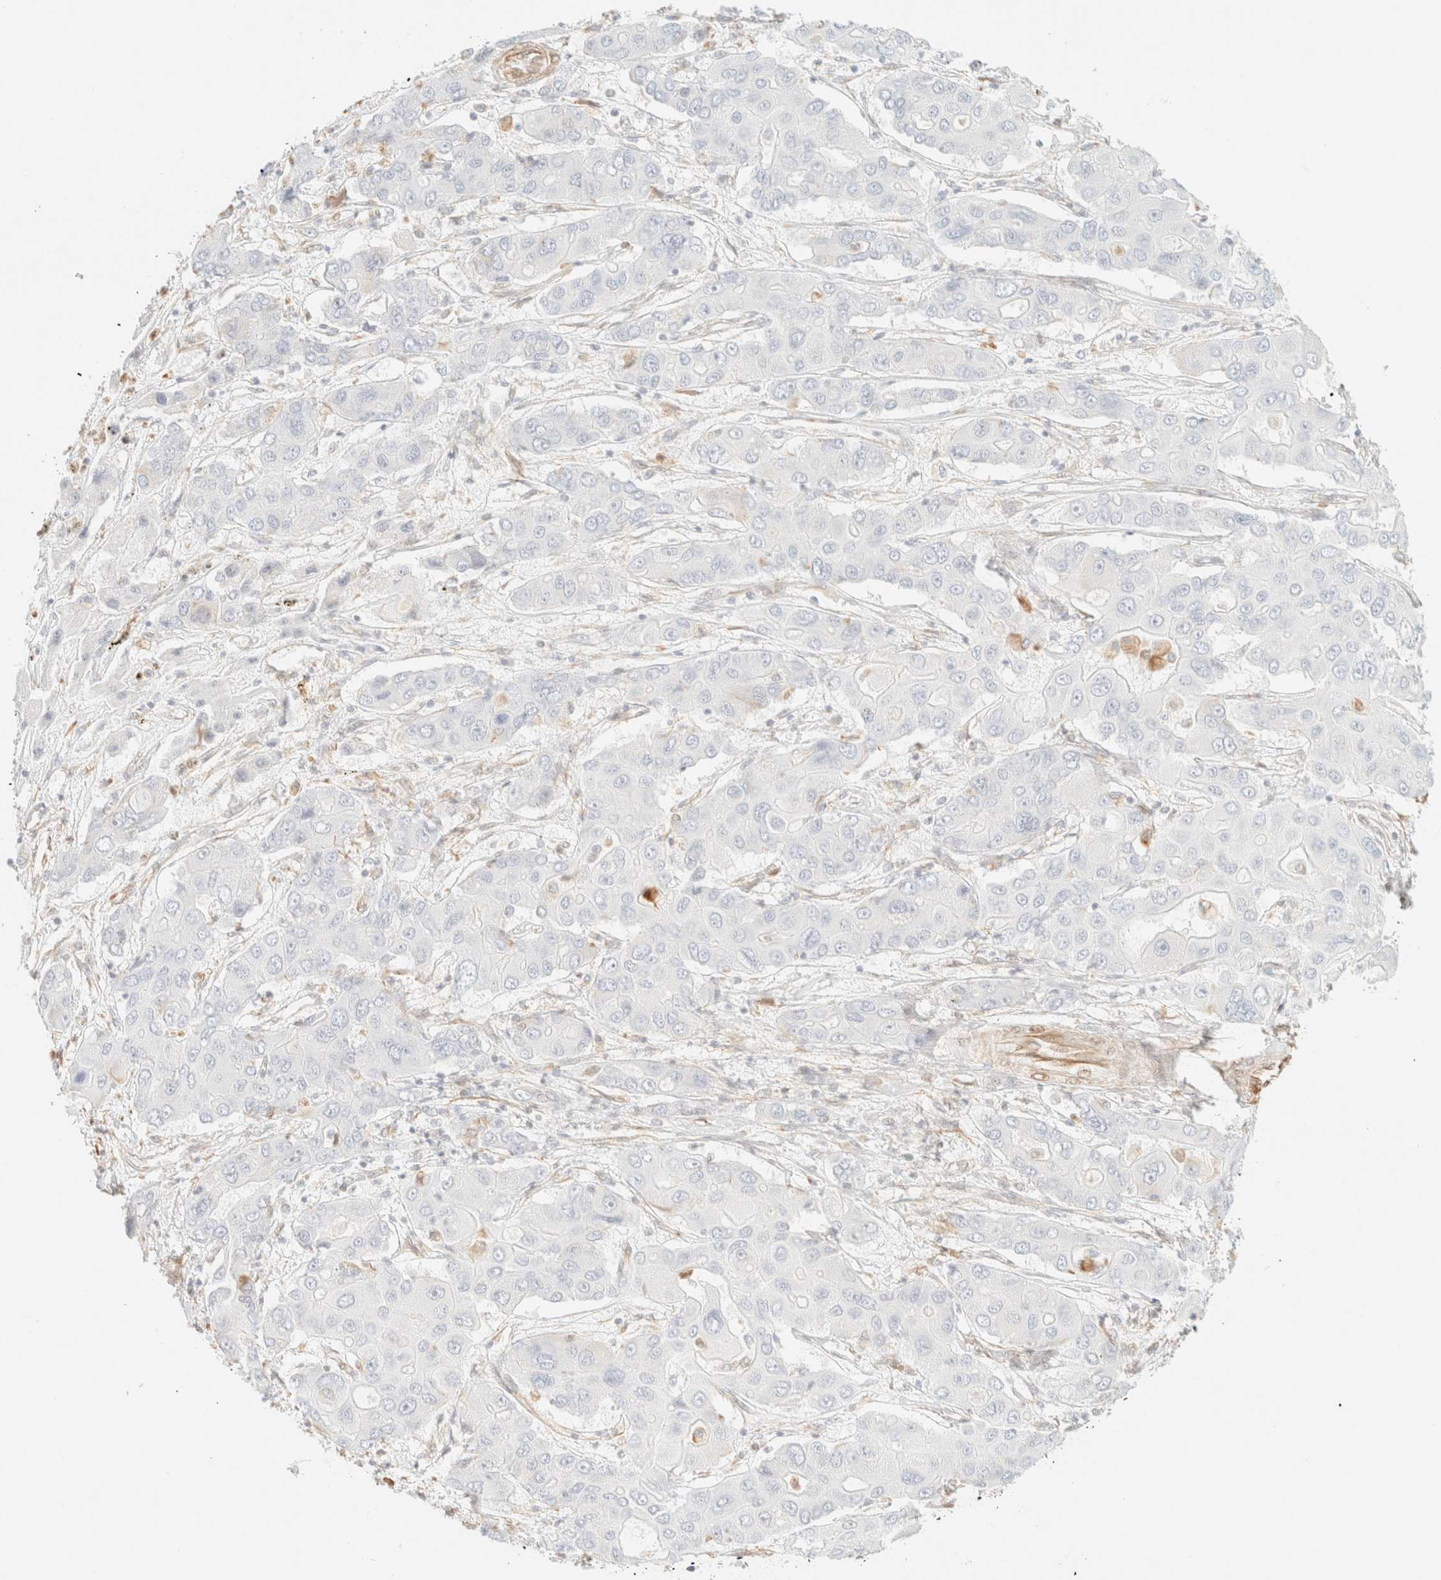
{"staining": {"intensity": "negative", "quantity": "none", "location": "none"}, "tissue": "liver cancer", "cell_type": "Tumor cells", "image_type": "cancer", "snomed": [{"axis": "morphology", "description": "Cholangiocarcinoma"}, {"axis": "topography", "description": "Liver"}], "caption": "This is an immunohistochemistry (IHC) image of cholangiocarcinoma (liver). There is no positivity in tumor cells.", "gene": "ZSCAN18", "patient": {"sex": "male", "age": 67}}